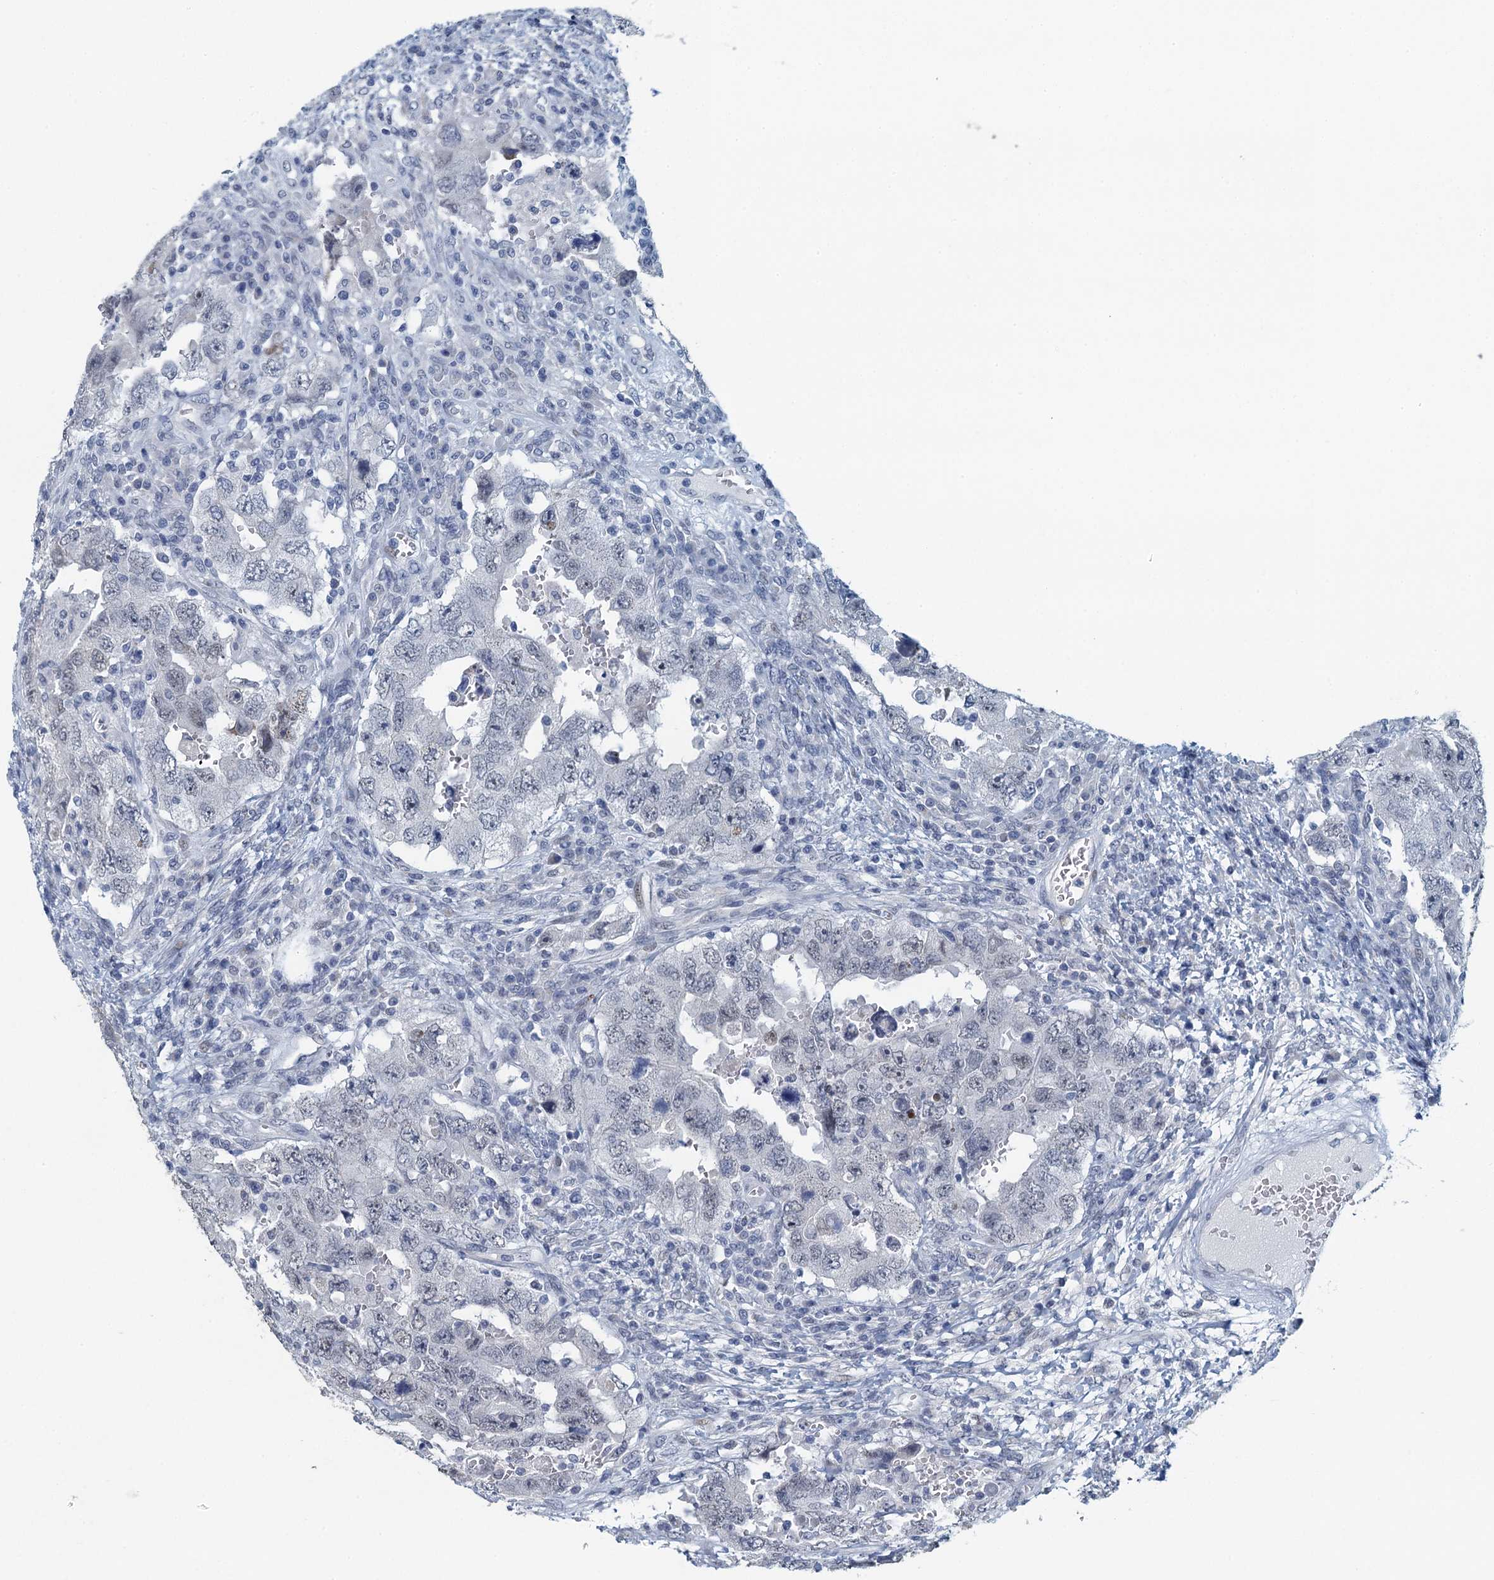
{"staining": {"intensity": "negative", "quantity": "none", "location": "none"}, "tissue": "testis cancer", "cell_type": "Tumor cells", "image_type": "cancer", "snomed": [{"axis": "morphology", "description": "Carcinoma, Embryonal, NOS"}, {"axis": "topography", "description": "Testis"}], "caption": "The micrograph exhibits no staining of tumor cells in testis cancer (embryonal carcinoma). (Stains: DAB (3,3'-diaminobenzidine) IHC with hematoxylin counter stain, Microscopy: brightfield microscopy at high magnification).", "gene": "TTLL9", "patient": {"sex": "male", "age": 26}}